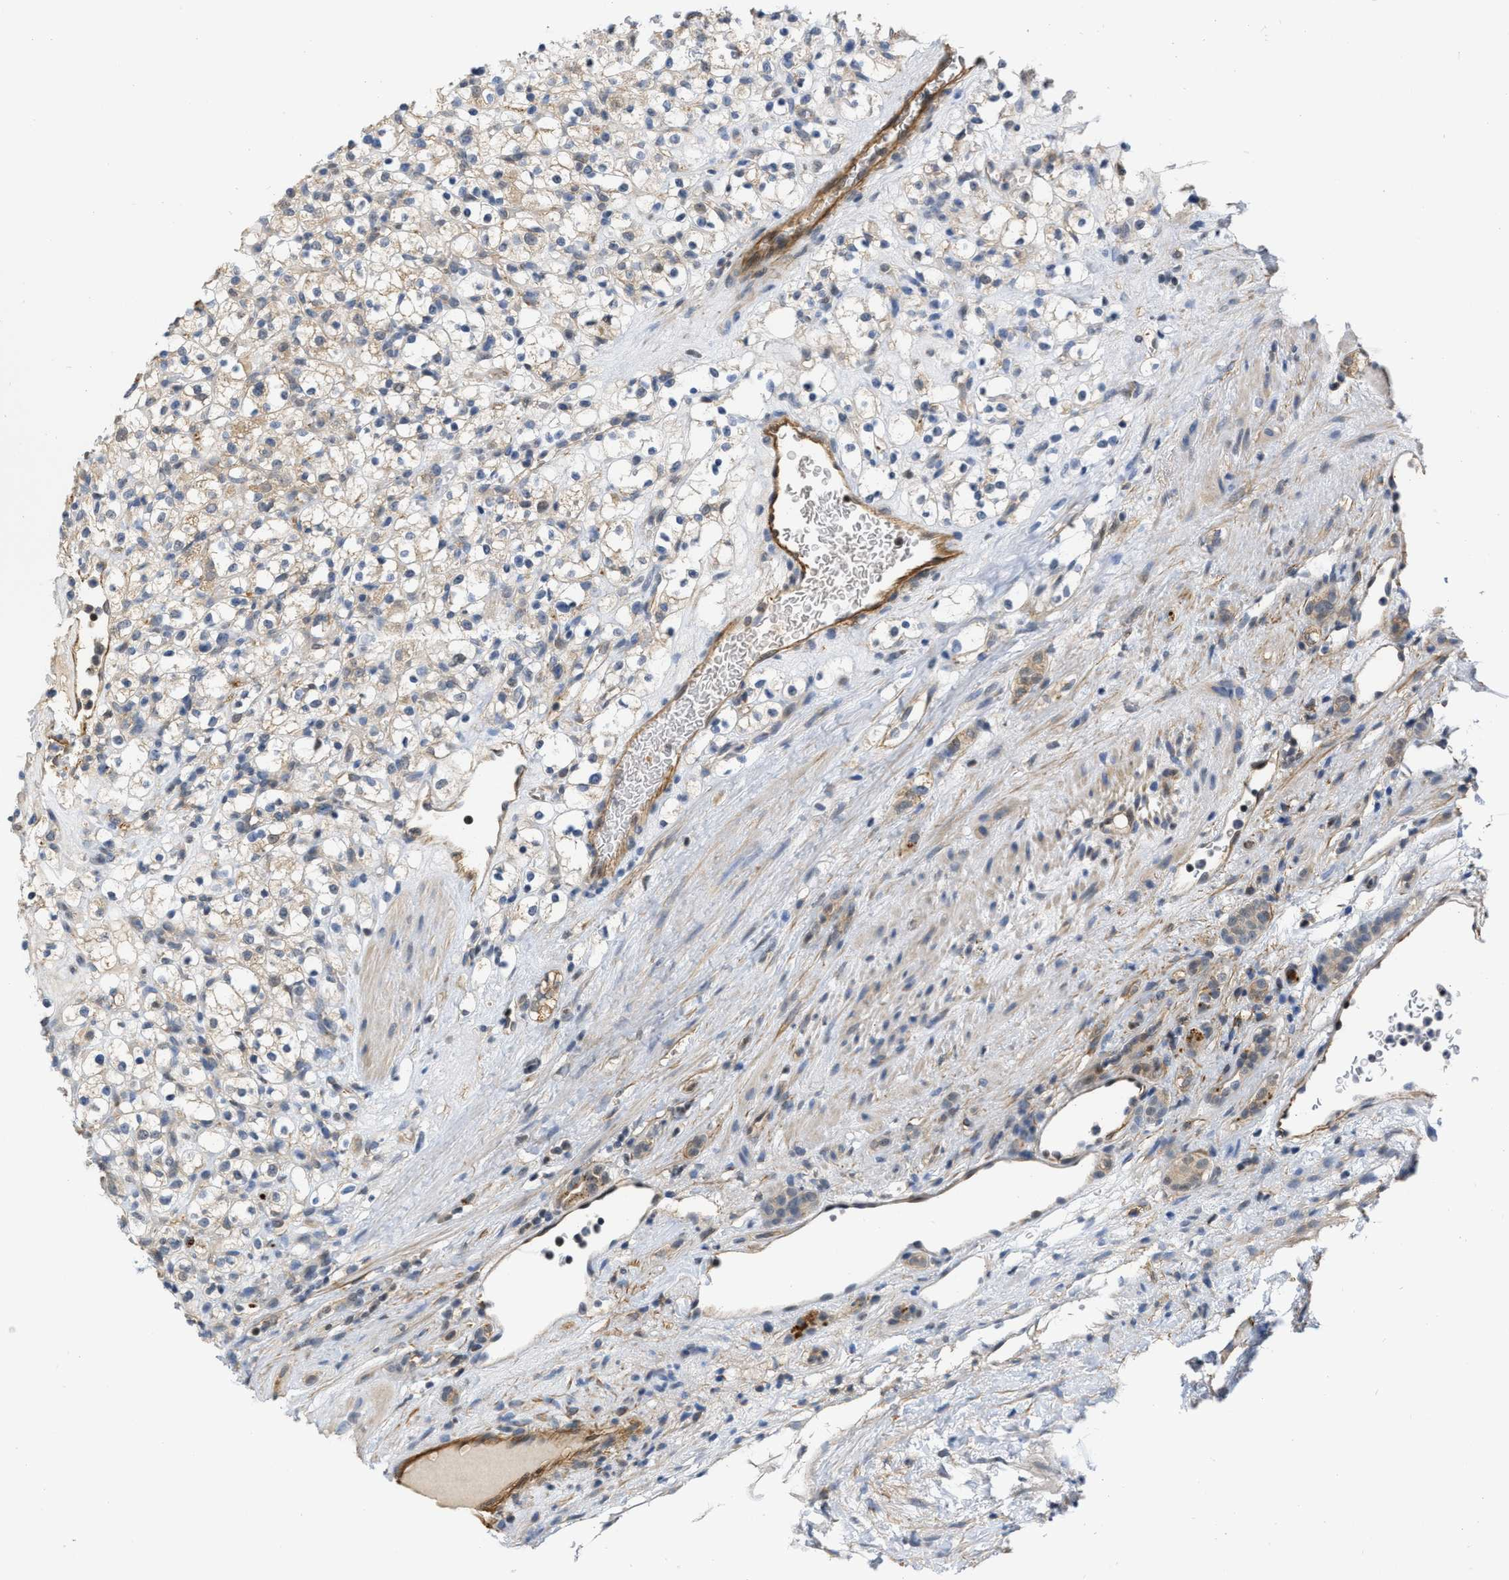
{"staining": {"intensity": "weak", "quantity": "<25%", "location": "cytoplasmic/membranous"}, "tissue": "renal cancer", "cell_type": "Tumor cells", "image_type": "cancer", "snomed": [{"axis": "morphology", "description": "Normal tissue, NOS"}, {"axis": "morphology", "description": "Adenocarcinoma, NOS"}, {"axis": "topography", "description": "Kidney"}], "caption": "Immunohistochemistry image of neoplastic tissue: human adenocarcinoma (renal) stained with DAB (3,3'-diaminobenzidine) shows no significant protein expression in tumor cells. (DAB (3,3'-diaminobenzidine) immunohistochemistry with hematoxylin counter stain).", "gene": "NAPEPLD", "patient": {"sex": "female", "age": 72}}